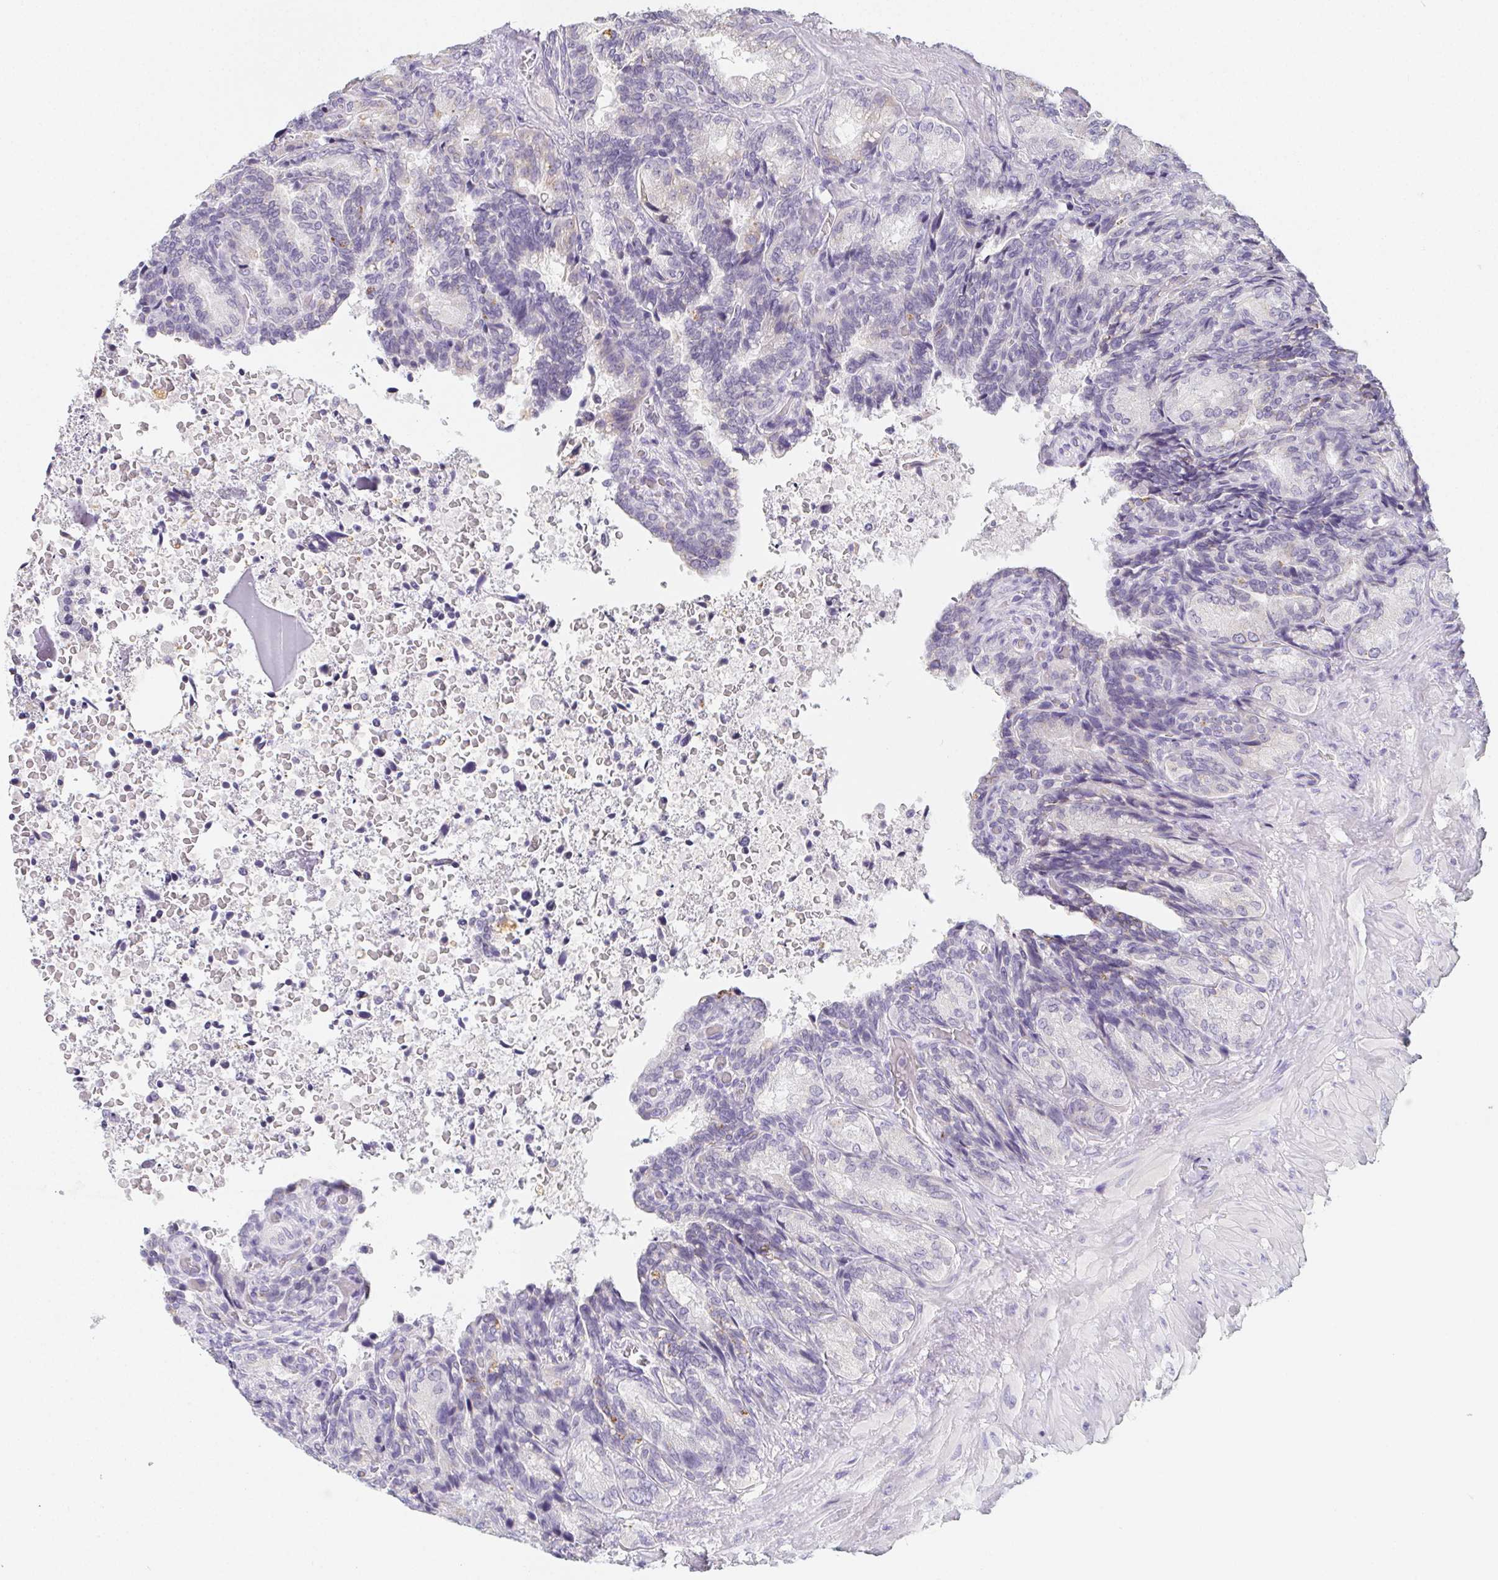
{"staining": {"intensity": "negative", "quantity": "none", "location": "none"}, "tissue": "seminal vesicle", "cell_type": "Glandular cells", "image_type": "normal", "snomed": [{"axis": "morphology", "description": "Normal tissue, NOS"}, {"axis": "topography", "description": "Seminal veicle"}], "caption": "Unremarkable seminal vesicle was stained to show a protein in brown. There is no significant expression in glandular cells. Nuclei are stained in blue.", "gene": "GLIPR1L1", "patient": {"sex": "male", "age": 68}}